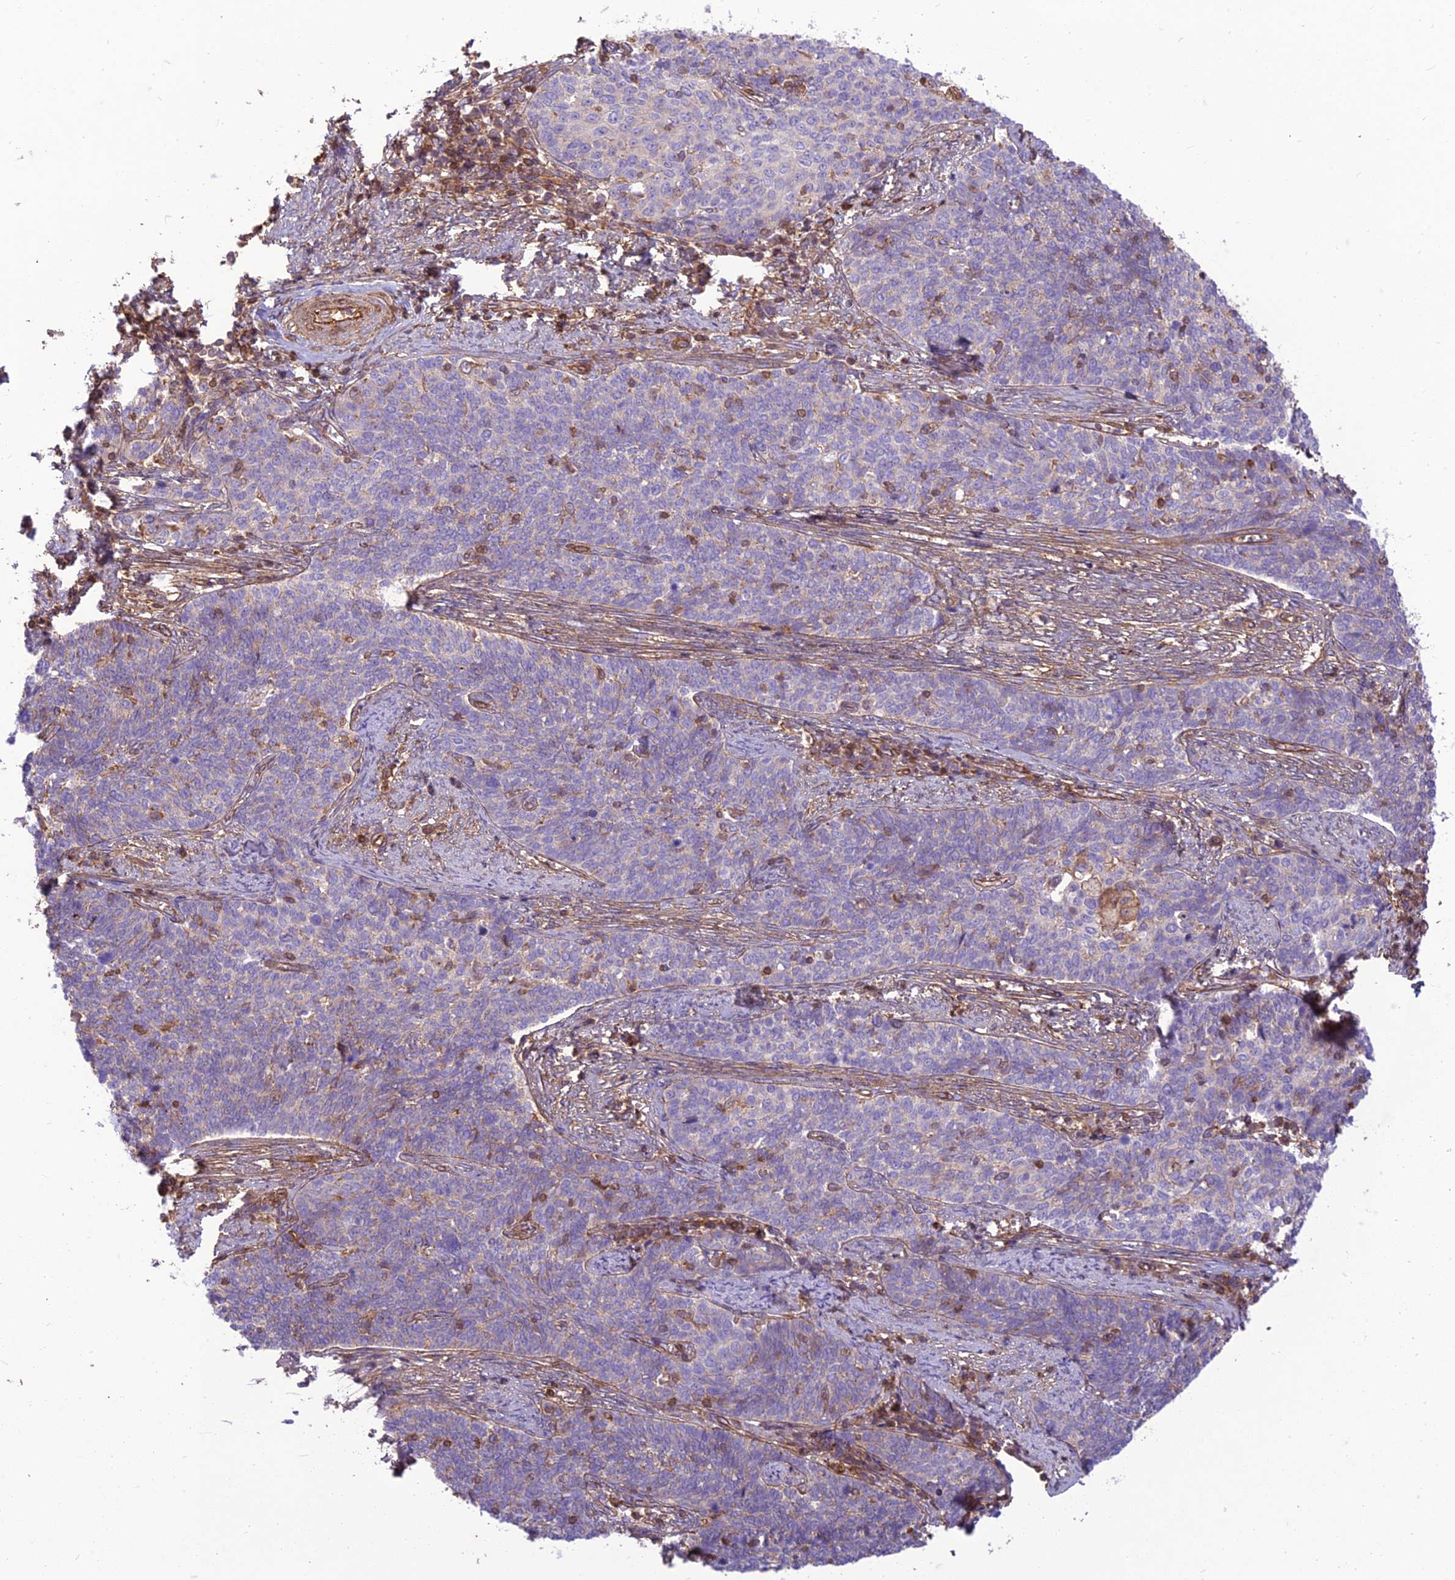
{"staining": {"intensity": "negative", "quantity": "none", "location": "none"}, "tissue": "cervical cancer", "cell_type": "Tumor cells", "image_type": "cancer", "snomed": [{"axis": "morphology", "description": "Squamous cell carcinoma, NOS"}, {"axis": "topography", "description": "Cervix"}], "caption": "Tumor cells are negative for protein expression in human cervical cancer.", "gene": "HPSE2", "patient": {"sex": "female", "age": 39}}